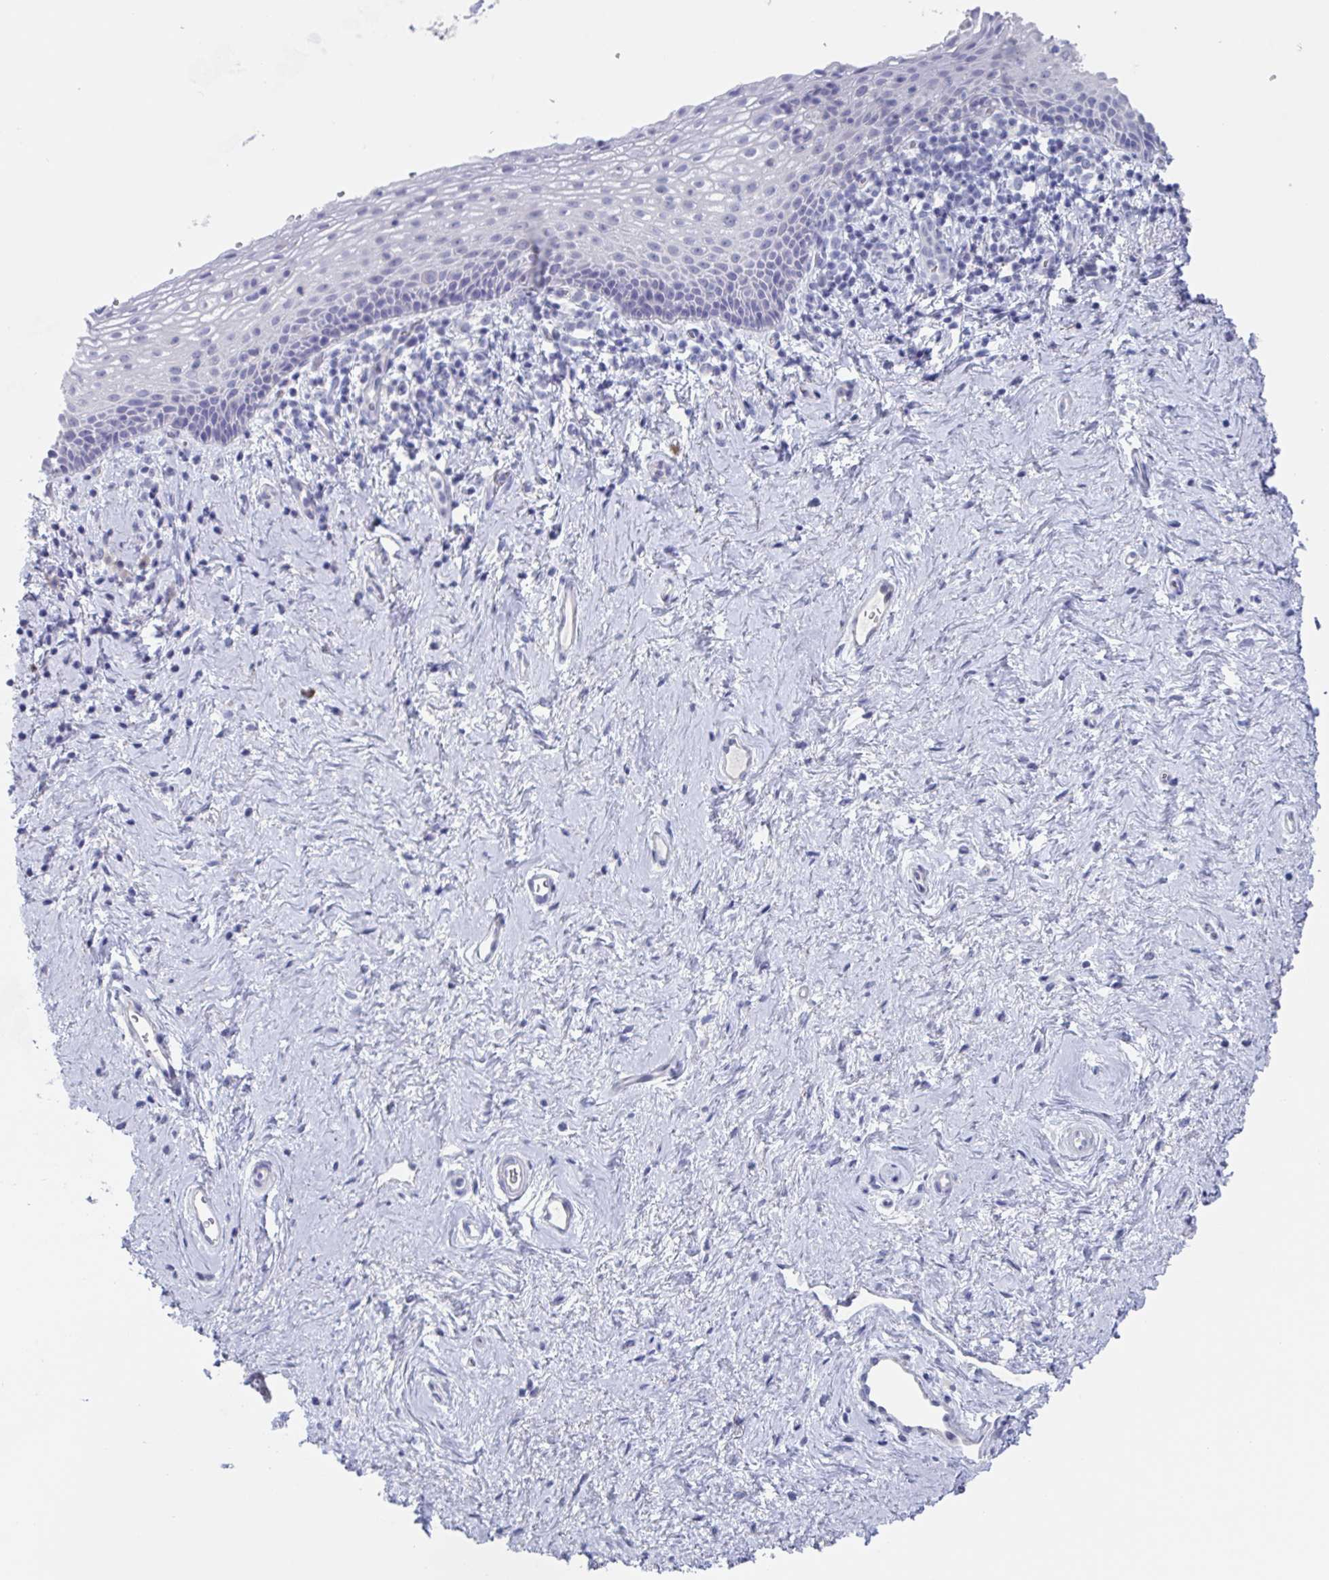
{"staining": {"intensity": "negative", "quantity": "none", "location": "none"}, "tissue": "vagina", "cell_type": "Squamous epithelial cells", "image_type": "normal", "snomed": [{"axis": "morphology", "description": "Normal tissue, NOS"}, {"axis": "topography", "description": "Vagina"}], "caption": "This is an IHC micrograph of unremarkable vagina. There is no positivity in squamous epithelial cells.", "gene": "NOXRED1", "patient": {"sex": "female", "age": 61}}